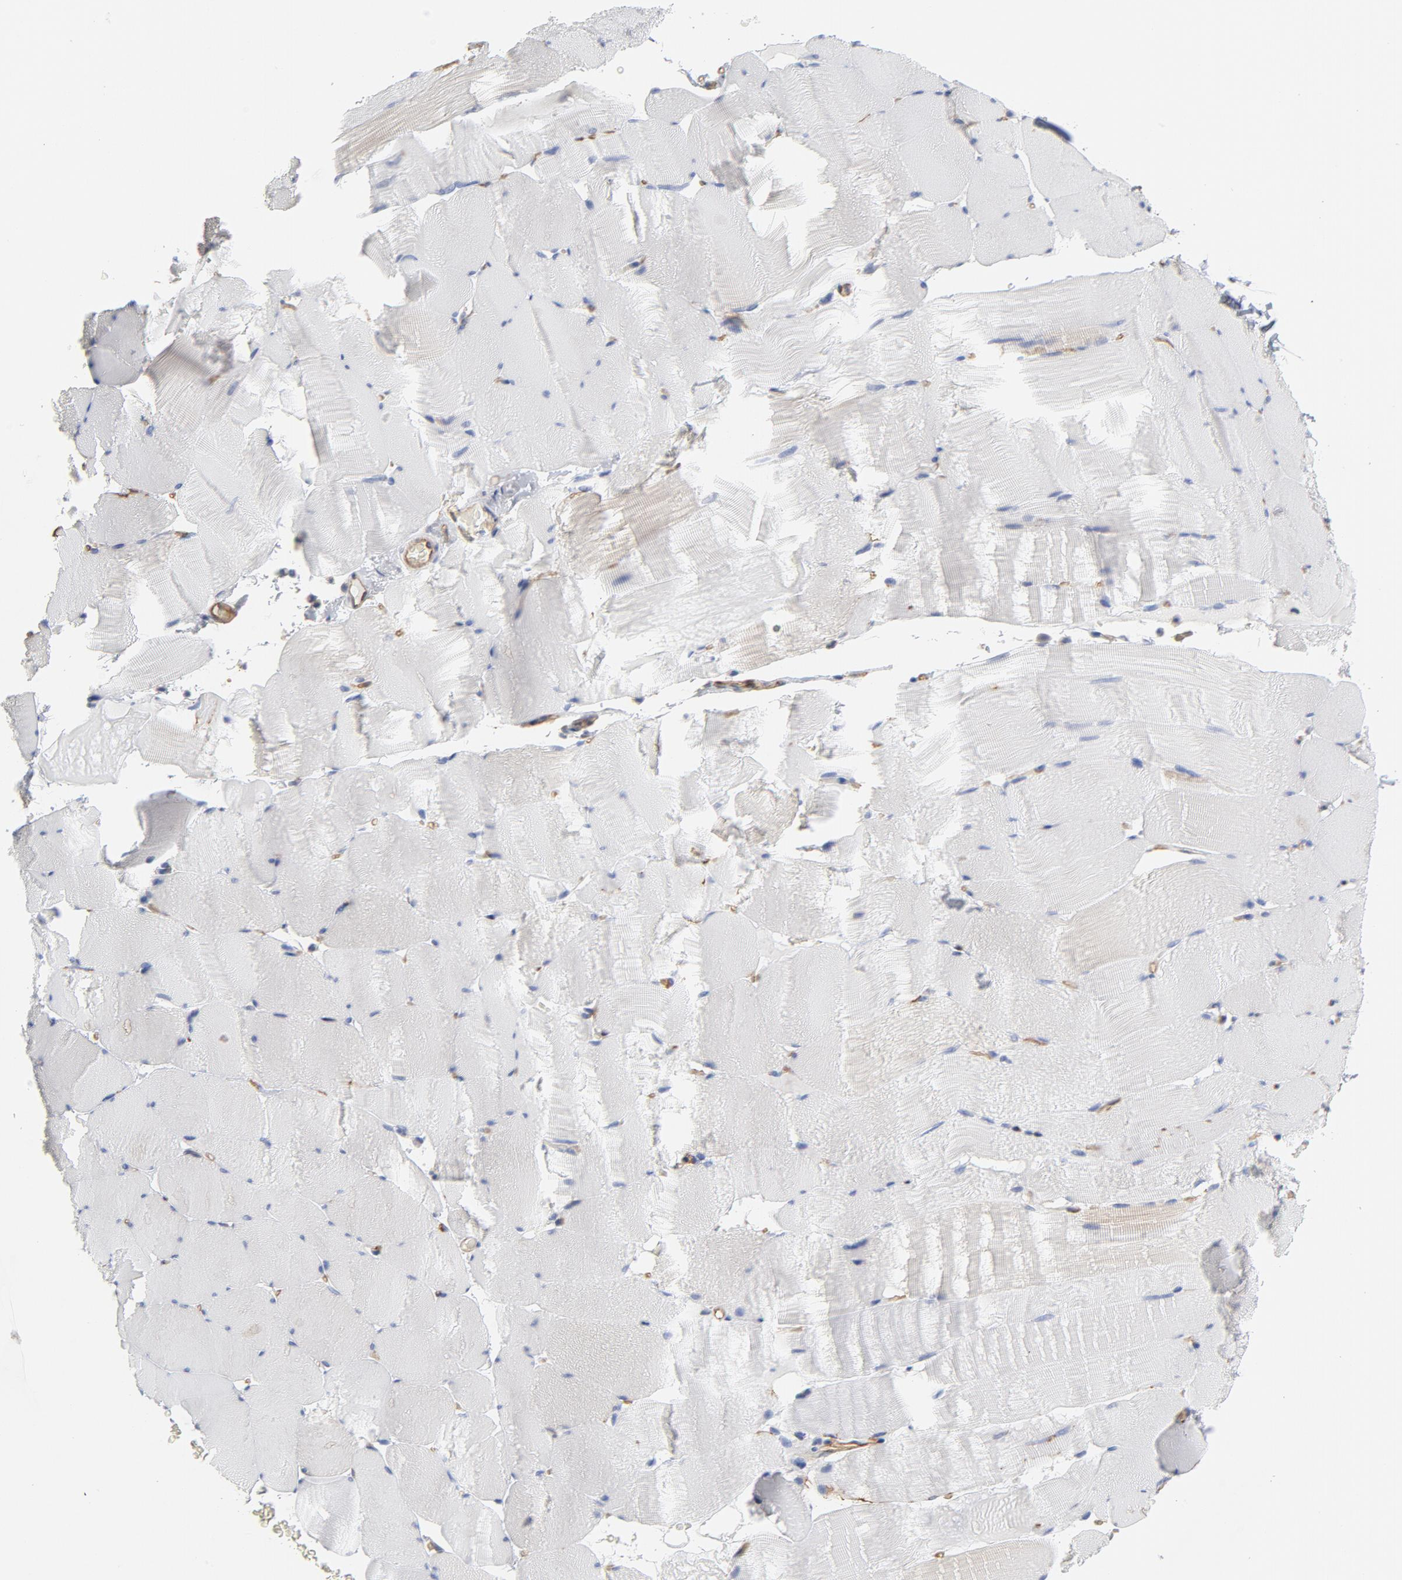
{"staining": {"intensity": "negative", "quantity": "none", "location": "none"}, "tissue": "skeletal muscle", "cell_type": "Myocytes", "image_type": "normal", "snomed": [{"axis": "morphology", "description": "Normal tissue, NOS"}, {"axis": "topography", "description": "Skeletal muscle"}], "caption": "Micrograph shows no protein expression in myocytes of unremarkable skeletal muscle.", "gene": "OXA1L", "patient": {"sex": "male", "age": 62}}